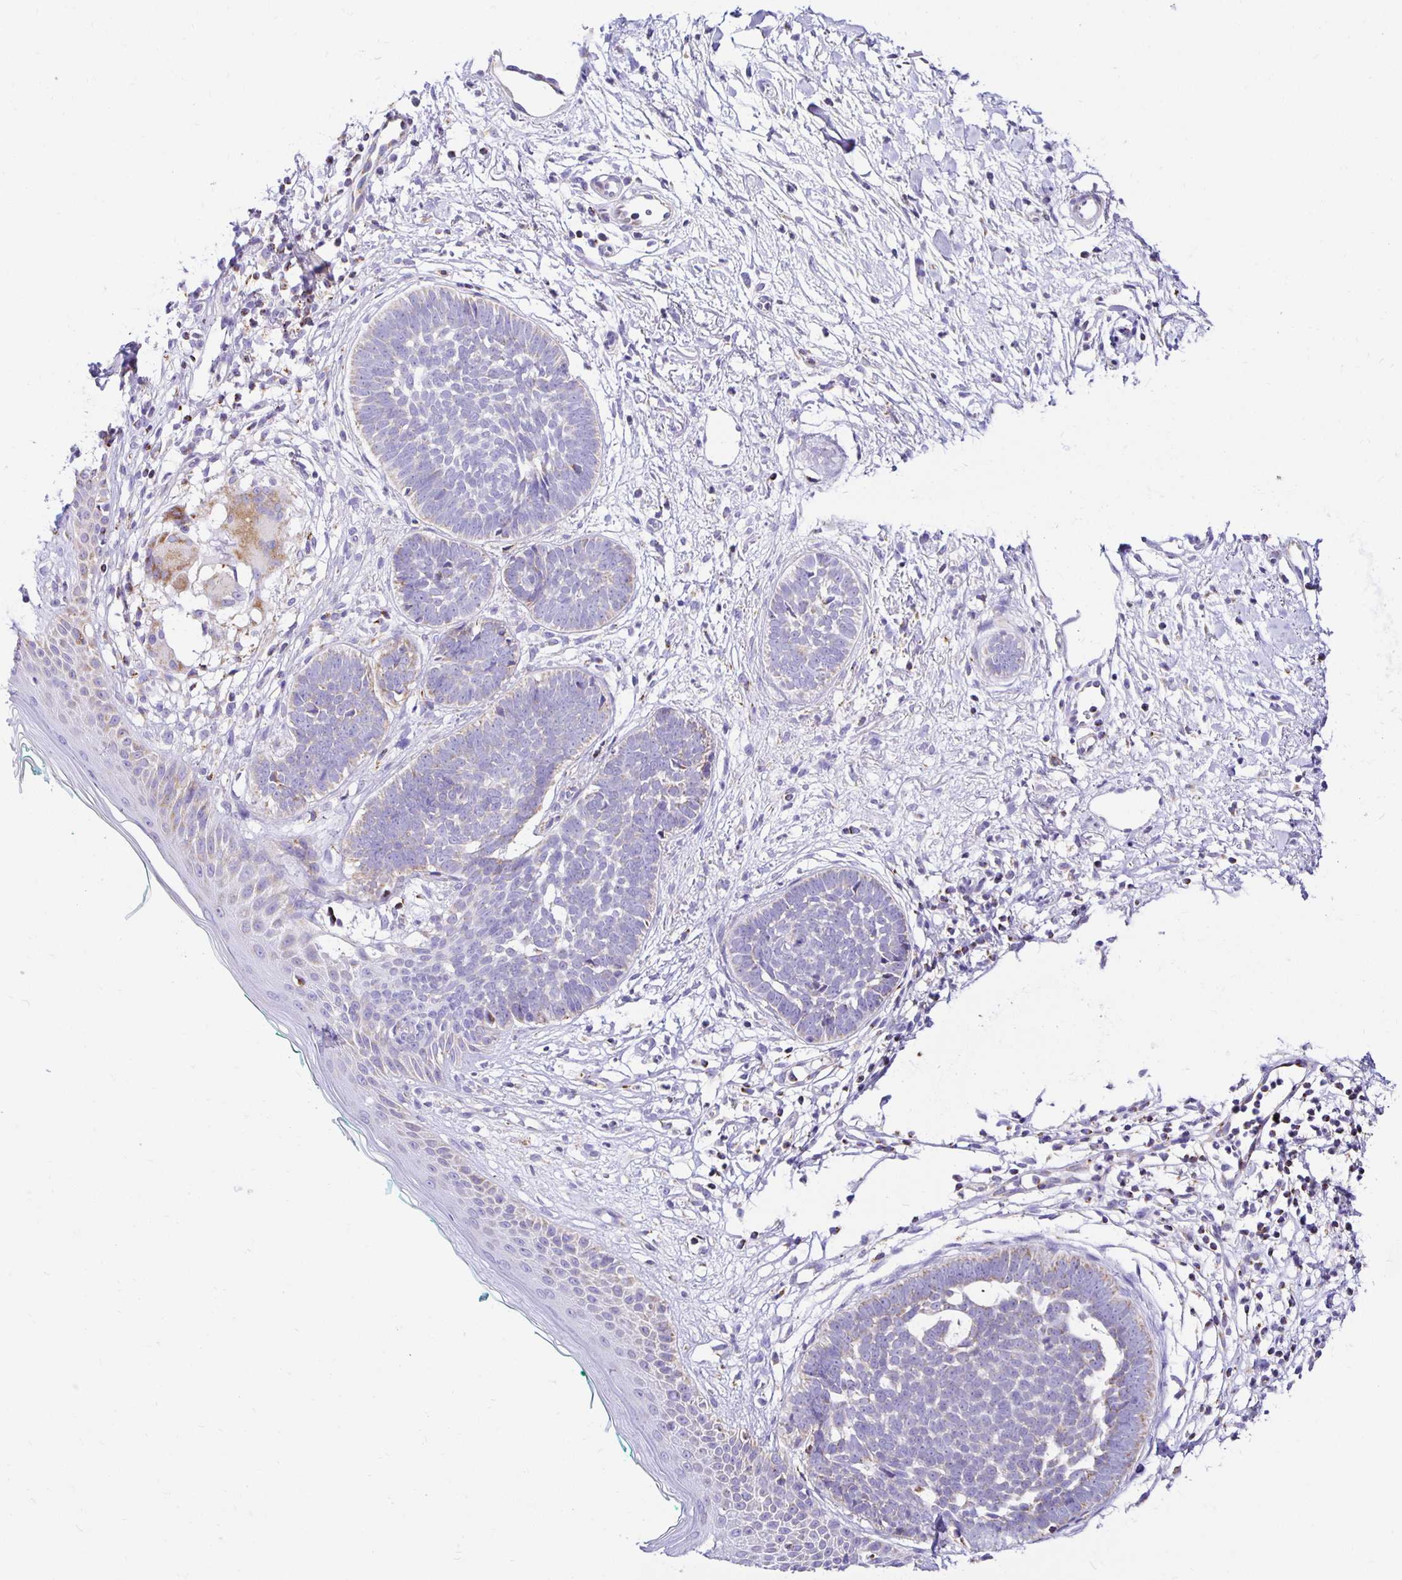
{"staining": {"intensity": "negative", "quantity": "none", "location": "none"}, "tissue": "skin cancer", "cell_type": "Tumor cells", "image_type": "cancer", "snomed": [{"axis": "morphology", "description": "Basal cell carcinoma"}, {"axis": "topography", "description": "Skin"}, {"axis": "topography", "description": "Skin of neck"}, {"axis": "topography", "description": "Skin of shoulder"}, {"axis": "topography", "description": "Skin of back"}], "caption": "Skin cancer was stained to show a protein in brown. There is no significant expression in tumor cells. (Brightfield microscopy of DAB IHC at high magnification).", "gene": "PLAAT2", "patient": {"sex": "male", "age": 80}}